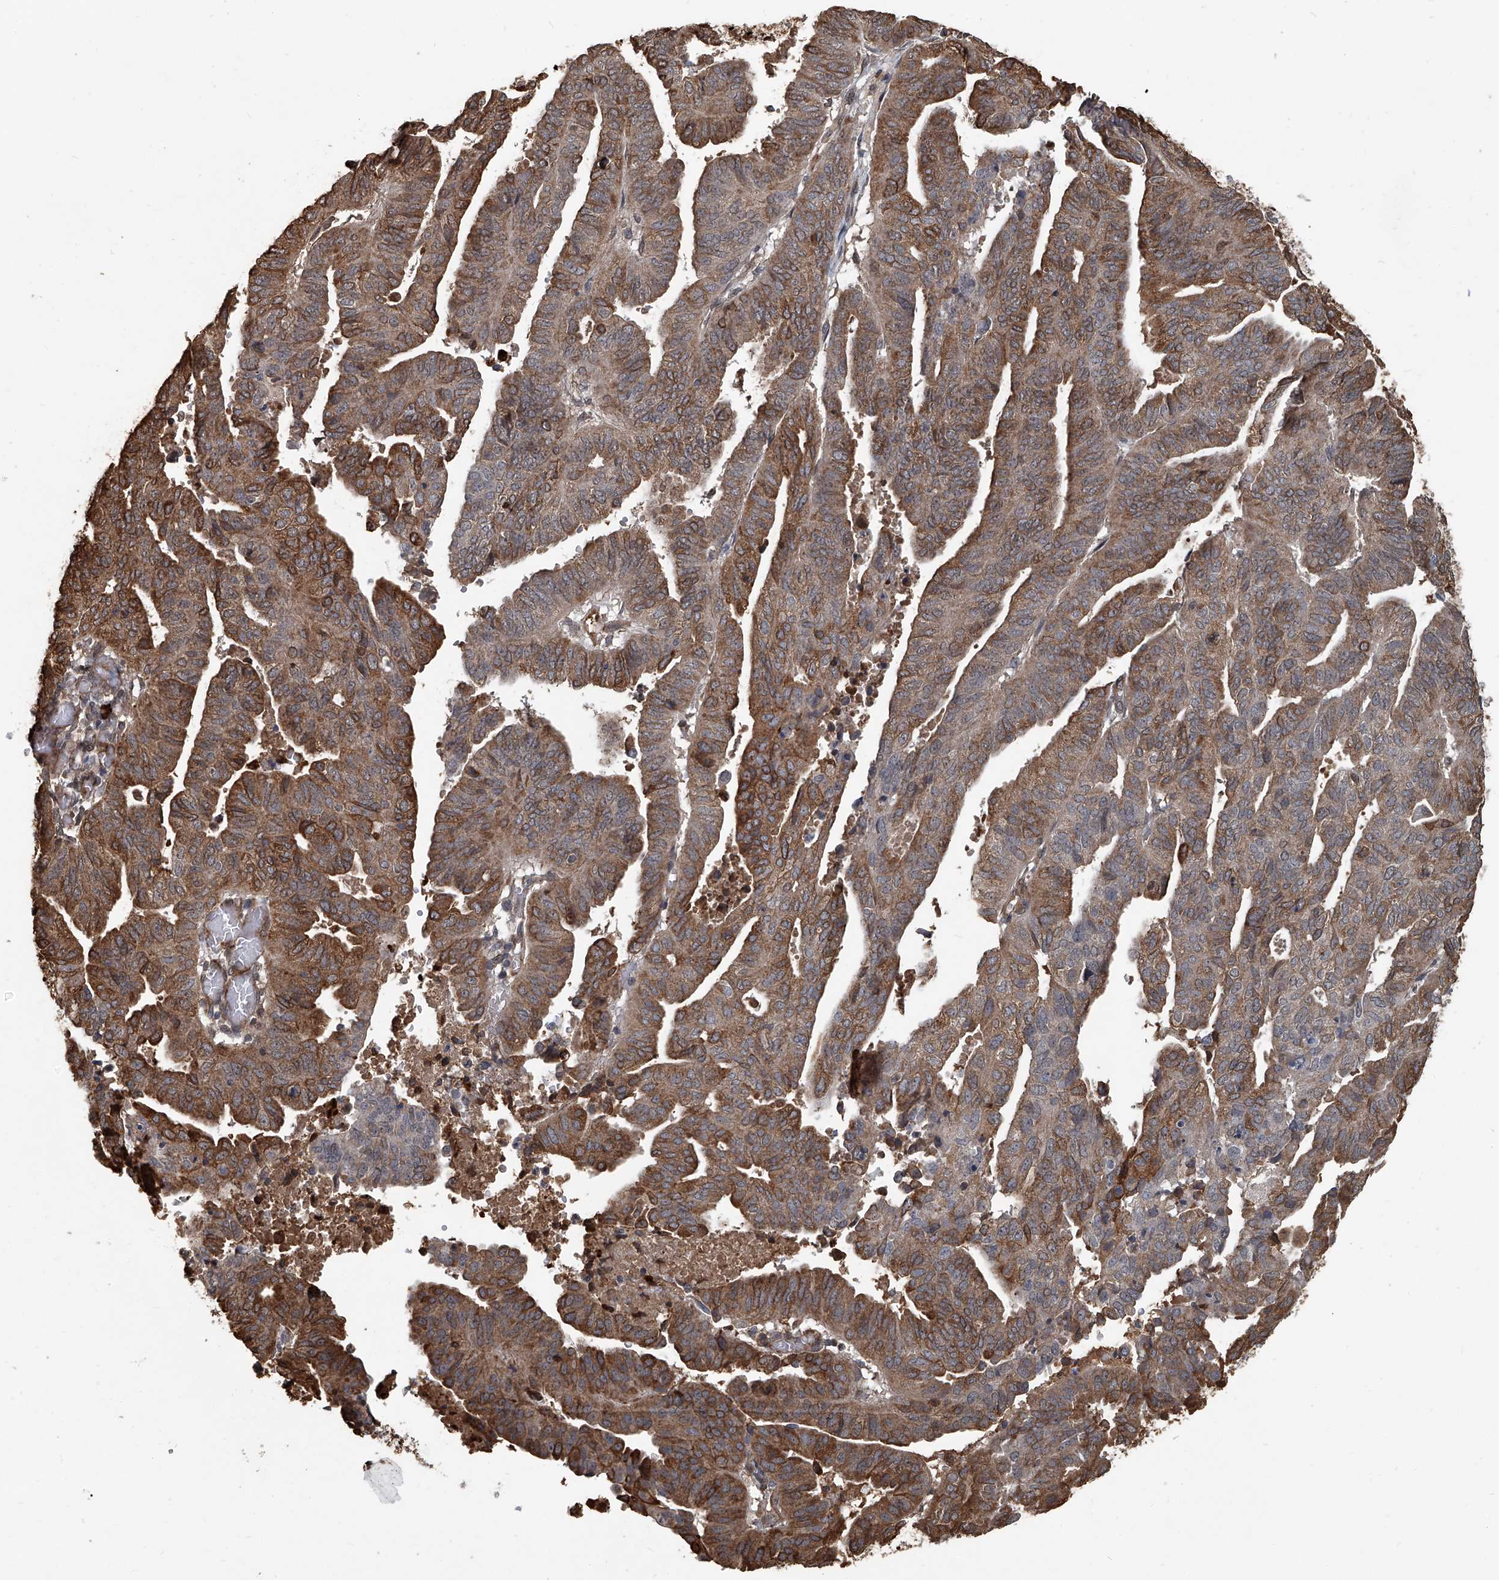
{"staining": {"intensity": "moderate", "quantity": ">75%", "location": "cytoplasmic/membranous"}, "tissue": "endometrial cancer", "cell_type": "Tumor cells", "image_type": "cancer", "snomed": [{"axis": "morphology", "description": "Adenocarcinoma, NOS"}, {"axis": "topography", "description": "Uterus"}], "caption": "DAB (3,3'-diaminobenzidine) immunohistochemical staining of endometrial adenocarcinoma reveals moderate cytoplasmic/membranous protein expression in about >75% of tumor cells.", "gene": "GPR132", "patient": {"sex": "female", "age": 77}}